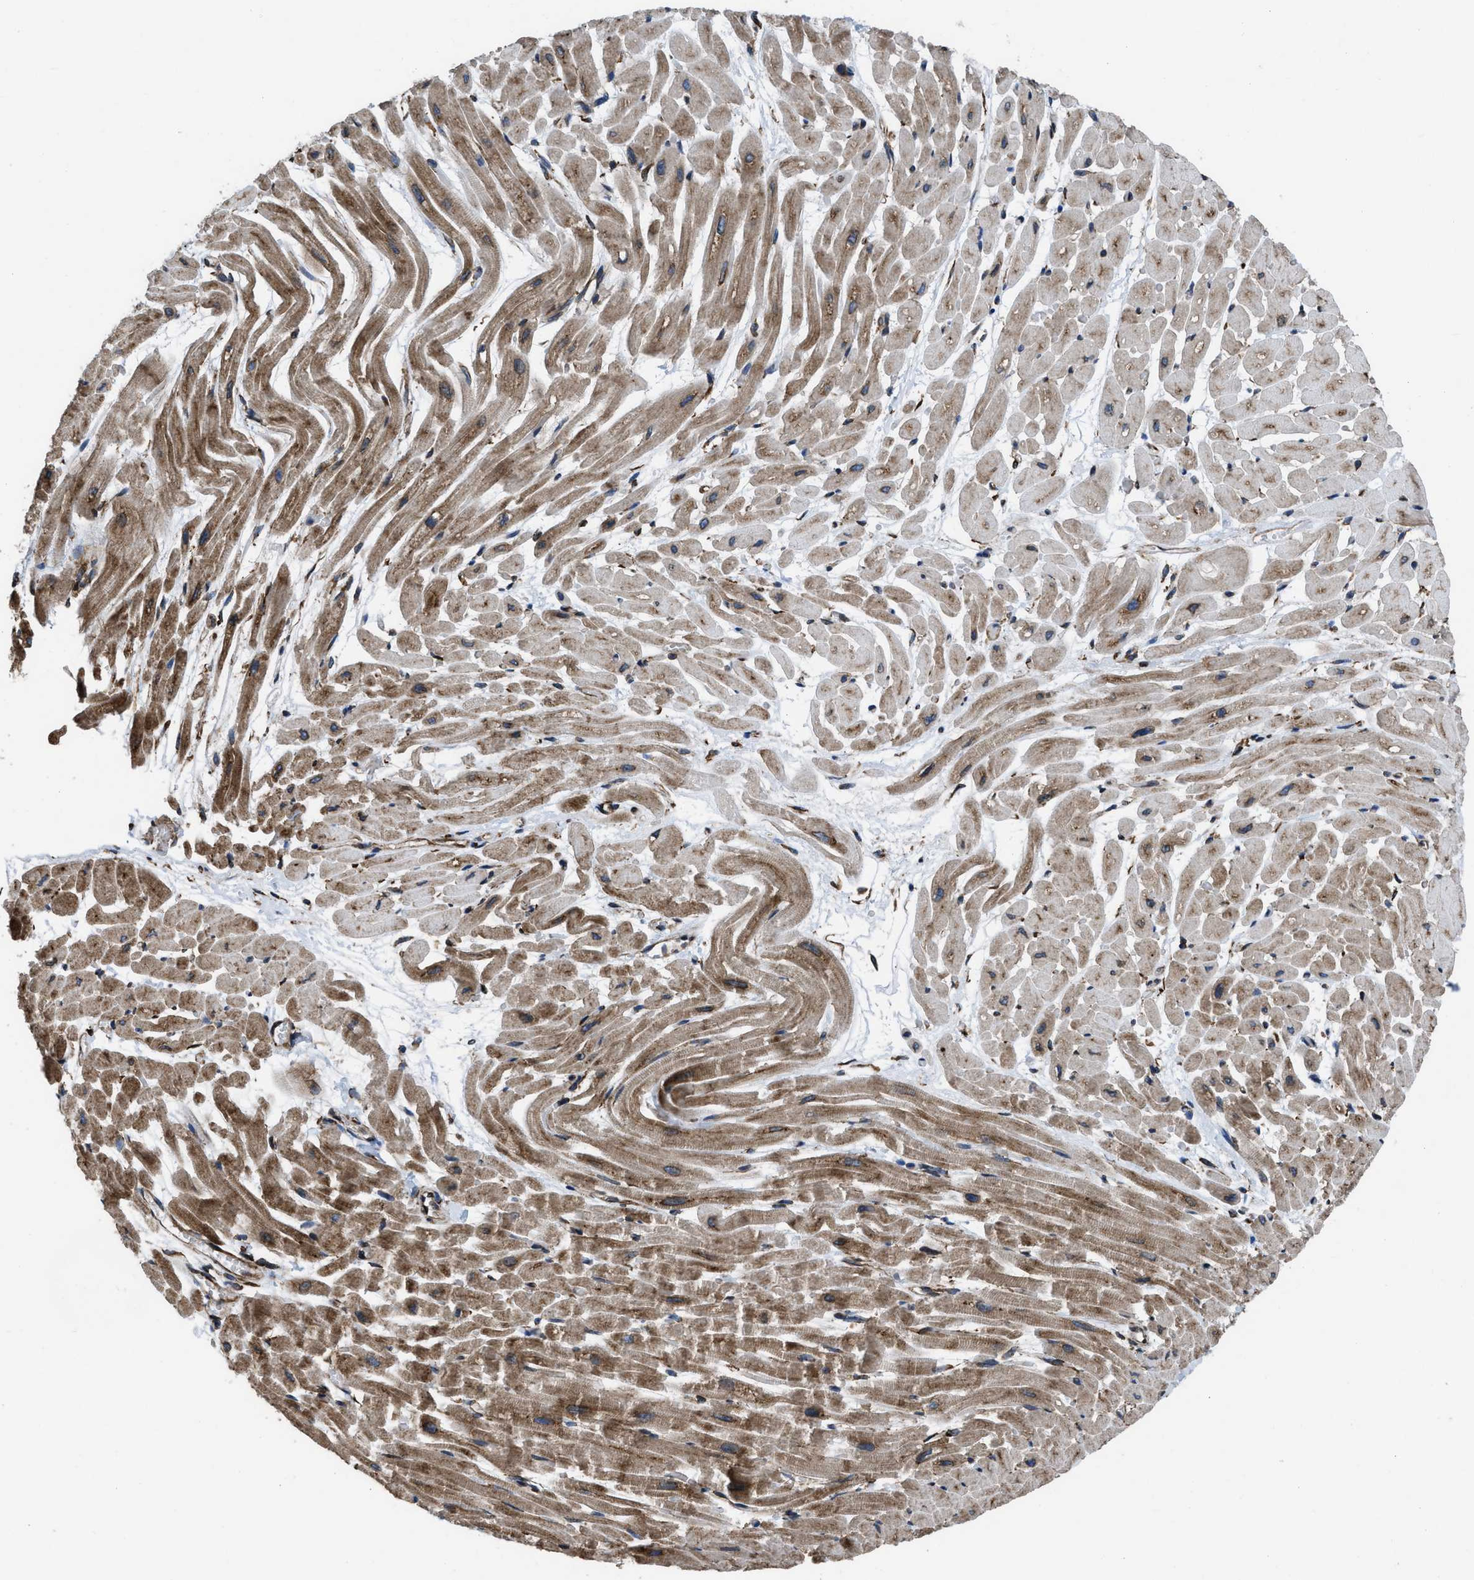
{"staining": {"intensity": "moderate", "quantity": ">75%", "location": "cytoplasmic/membranous"}, "tissue": "heart muscle", "cell_type": "Cardiomyocytes", "image_type": "normal", "snomed": [{"axis": "morphology", "description": "Normal tissue, NOS"}, {"axis": "topography", "description": "Heart"}], "caption": "A micrograph of heart muscle stained for a protein demonstrates moderate cytoplasmic/membranous brown staining in cardiomyocytes. (IHC, brightfield microscopy, high magnification).", "gene": "CAPRIN1", "patient": {"sex": "male", "age": 45}}